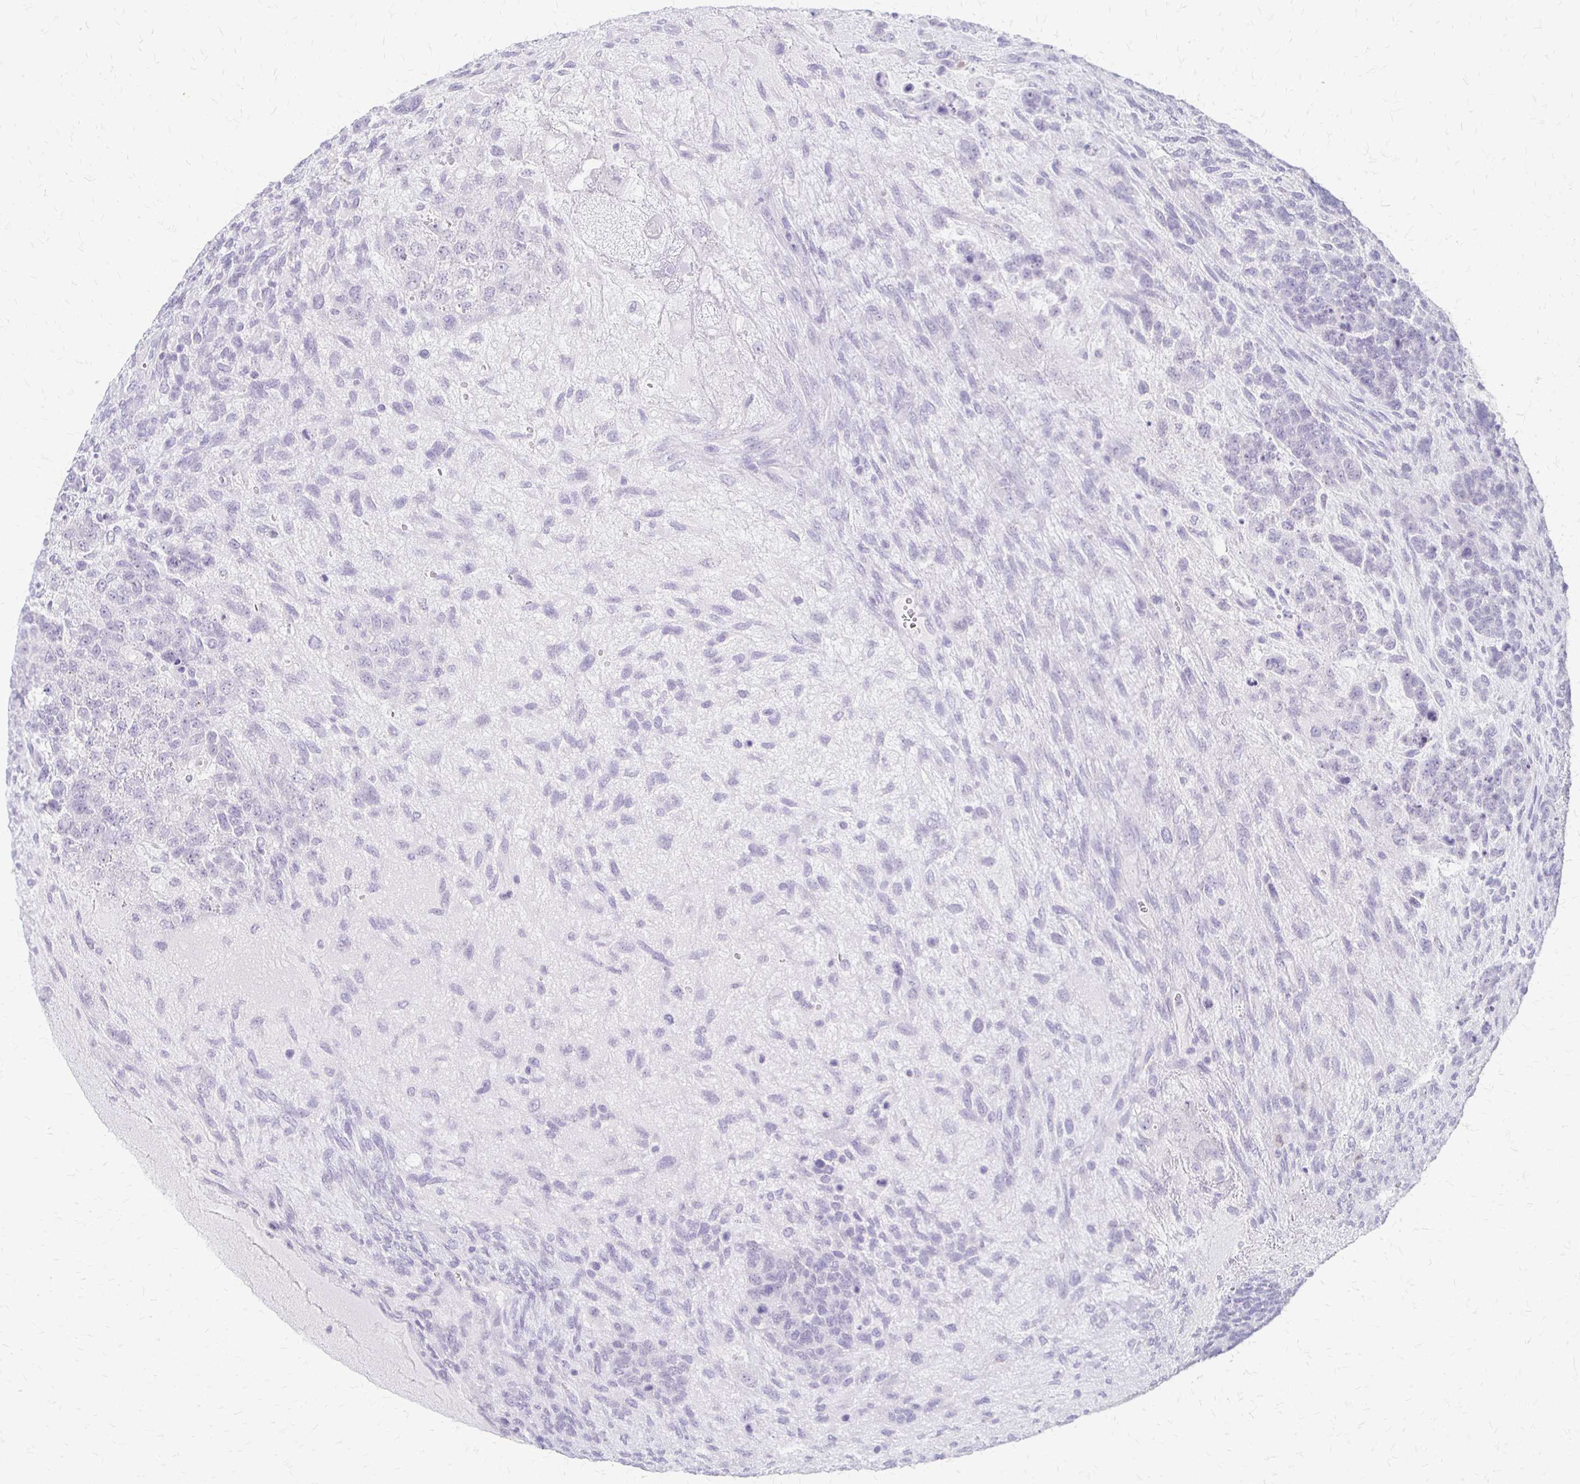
{"staining": {"intensity": "negative", "quantity": "none", "location": "none"}, "tissue": "testis cancer", "cell_type": "Tumor cells", "image_type": "cancer", "snomed": [{"axis": "morphology", "description": "Normal tissue, NOS"}, {"axis": "morphology", "description": "Carcinoma, Embryonal, NOS"}, {"axis": "topography", "description": "Testis"}, {"axis": "topography", "description": "Epididymis"}], "caption": "Immunohistochemical staining of testis cancer exhibits no significant expression in tumor cells.", "gene": "ACP5", "patient": {"sex": "male", "age": 23}}